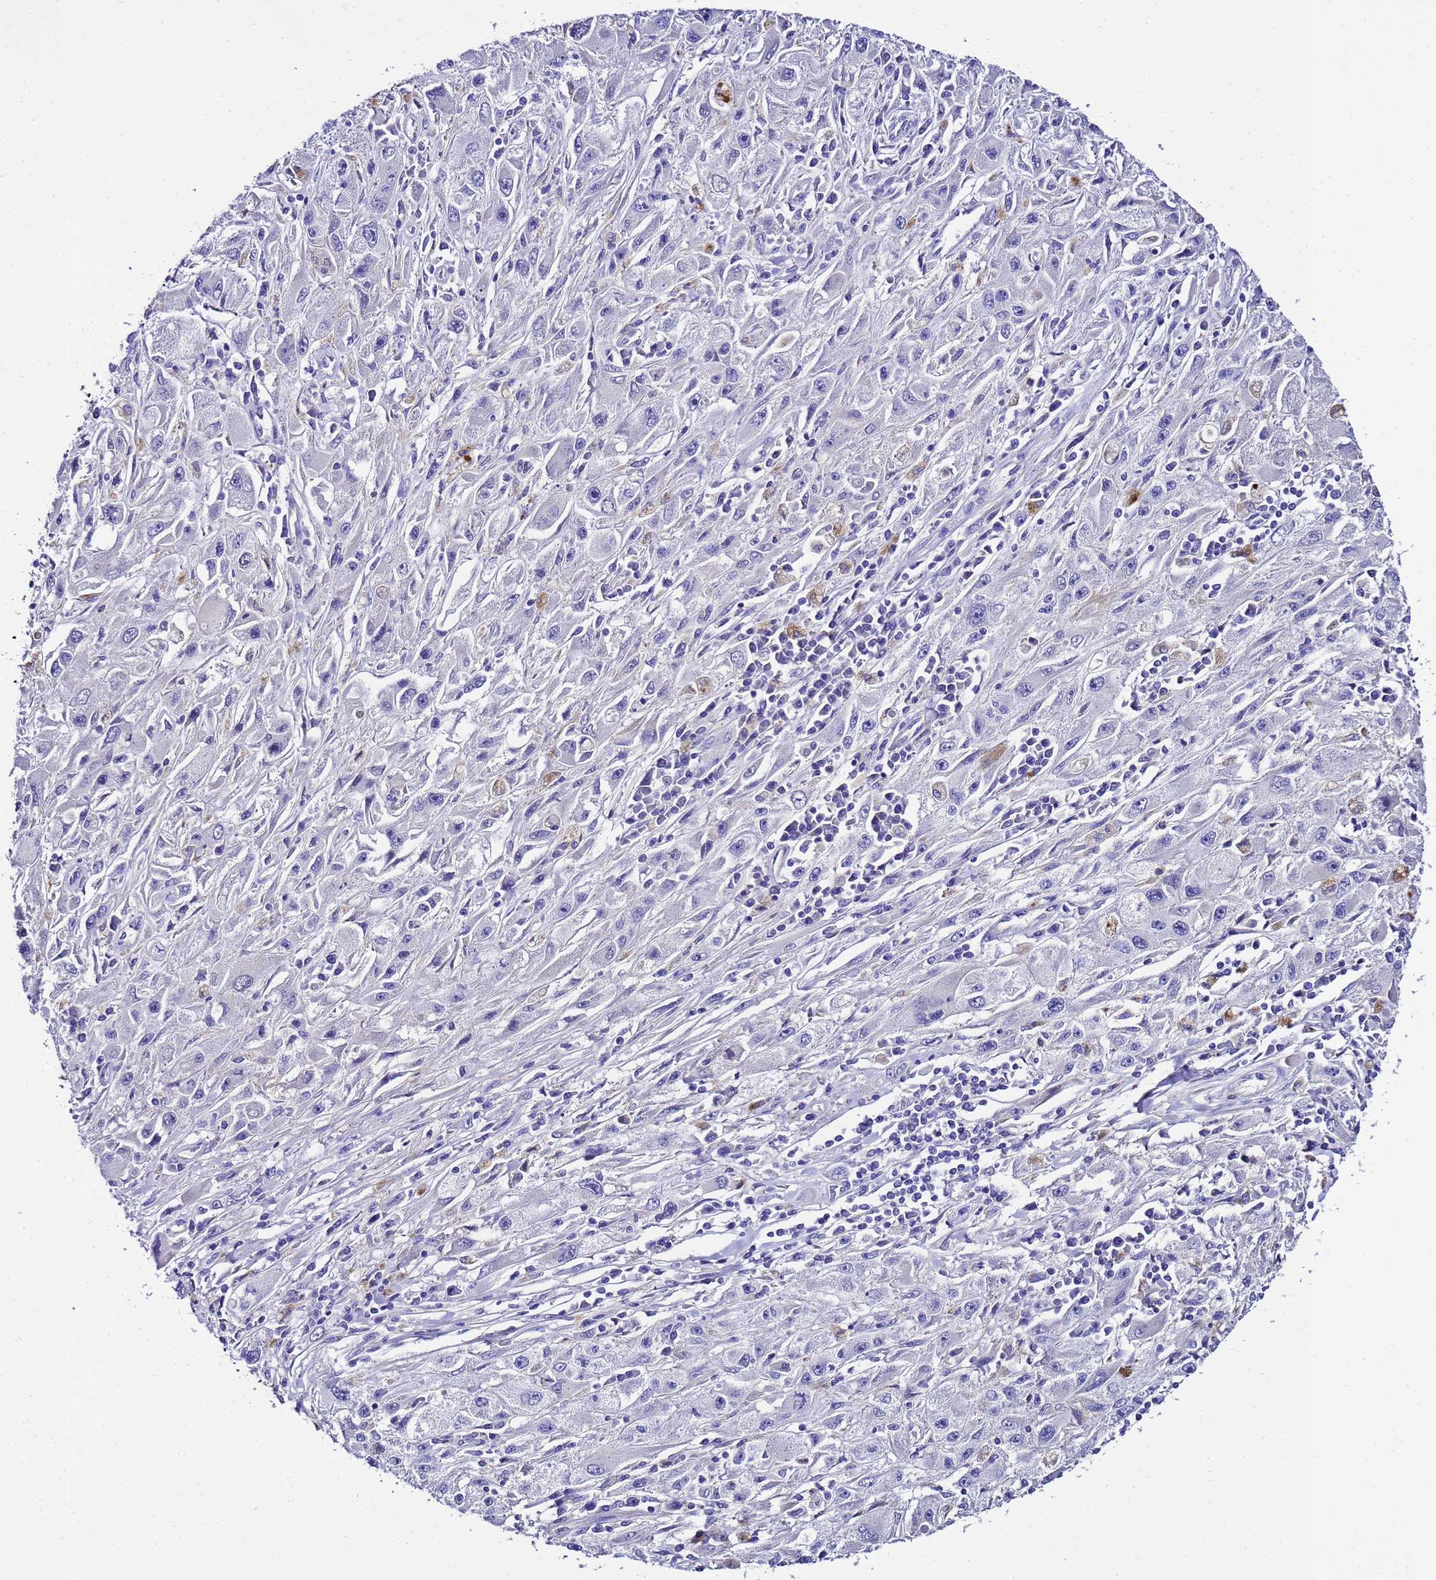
{"staining": {"intensity": "negative", "quantity": "none", "location": "none"}, "tissue": "melanoma", "cell_type": "Tumor cells", "image_type": "cancer", "snomed": [{"axis": "morphology", "description": "Malignant melanoma, Metastatic site"}, {"axis": "topography", "description": "Skin"}], "caption": "The micrograph reveals no significant expression in tumor cells of malignant melanoma (metastatic site).", "gene": "UGT2A1", "patient": {"sex": "male", "age": 53}}